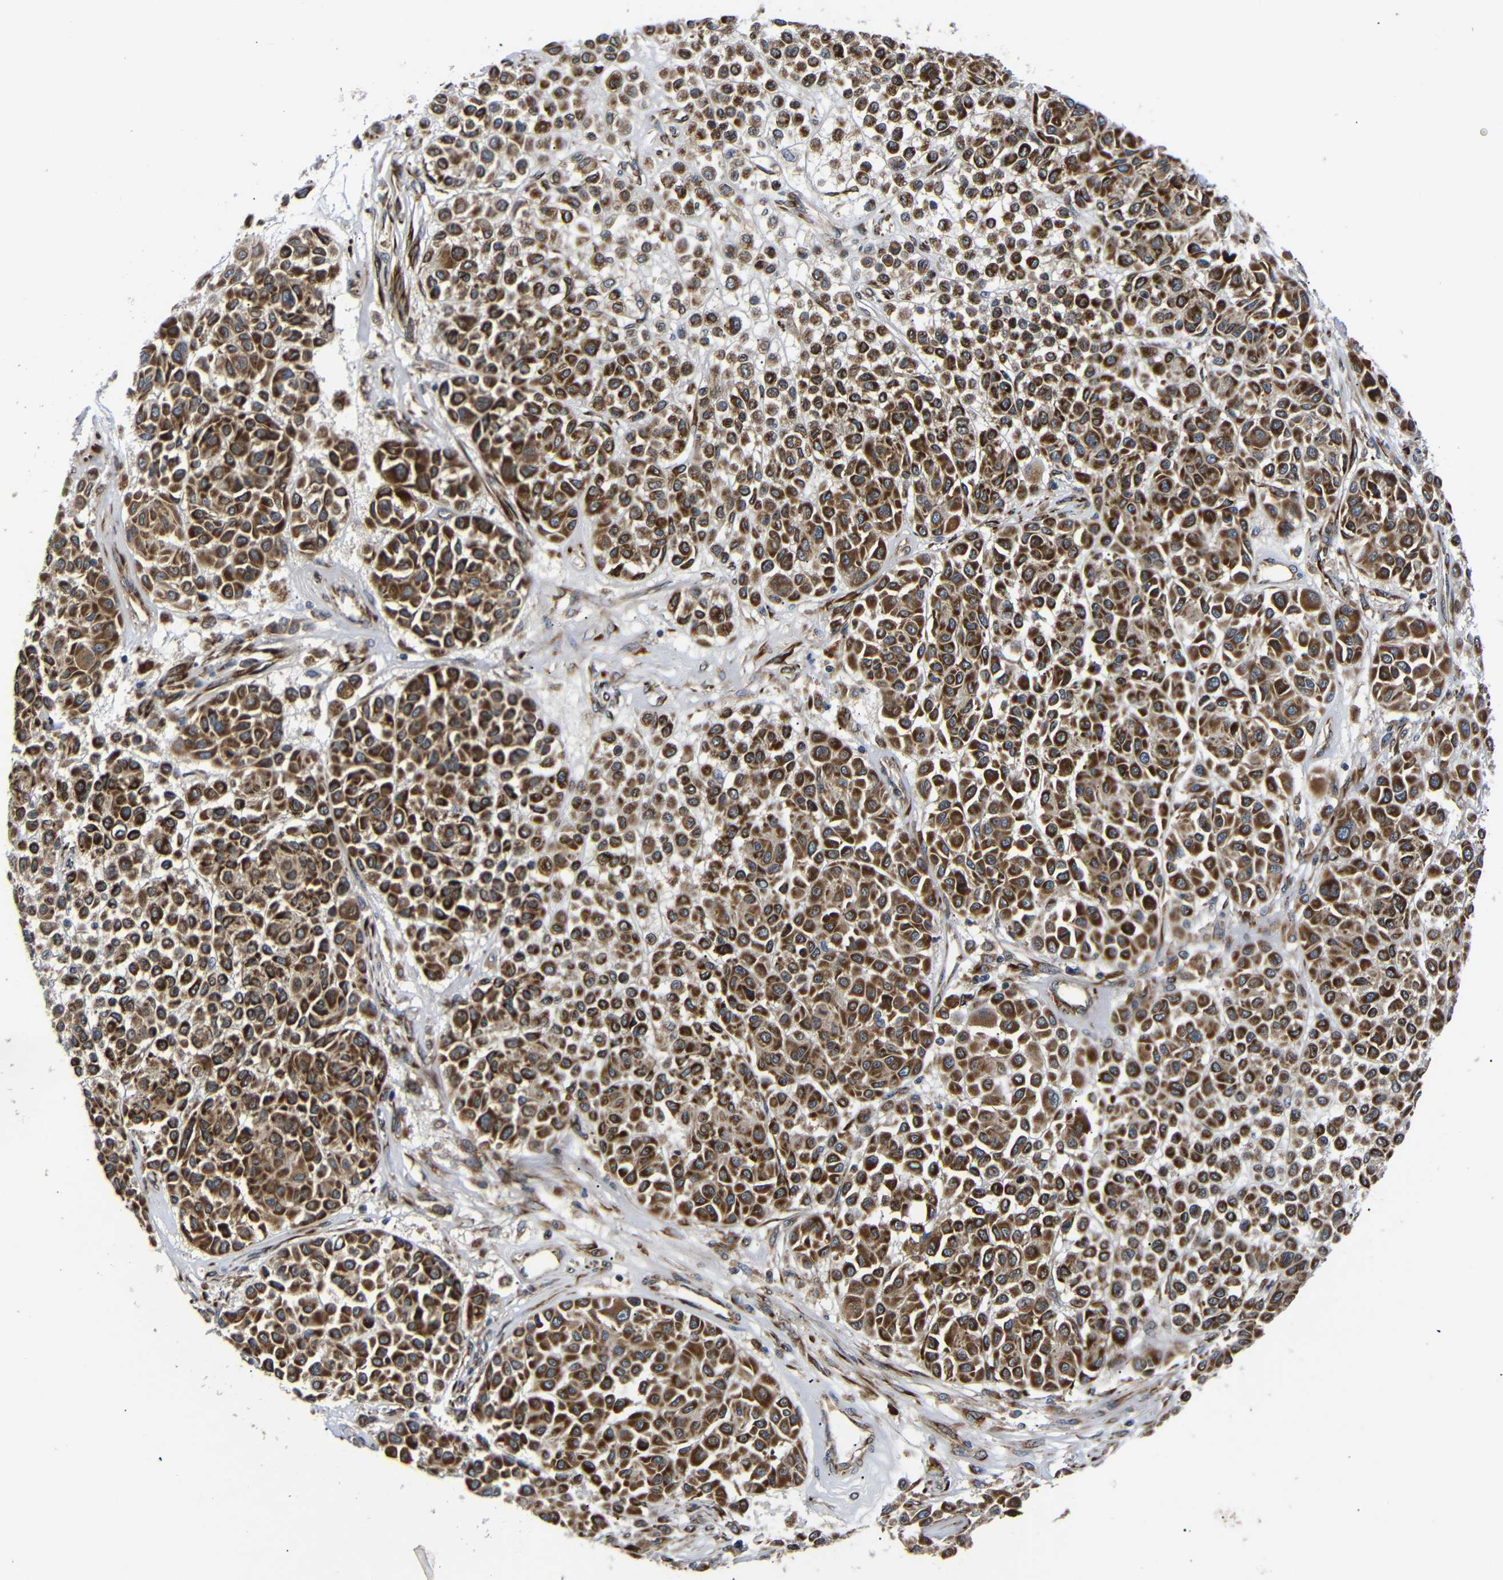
{"staining": {"intensity": "strong", "quantity": ">75%", "location": "cytoplasmic/membranous"}, "tissue": "melanoma", "cell_type": "Tumor cells", "image_type": "cancer", "snomed": [{"axis": "morphology", "description": "Malignant melanoma, Metastatic site"}, {"axis": "topography", "description": "Soft tissue"}], "caption": "Immunohistochemical staining of human malignant melanoma (metastatic site) shows high levels of strong cytoplasmic/membranous expression in about >75% of tumor cells.", "gene": "KANK4", "patient": {"sex": "male", "age": 41}}